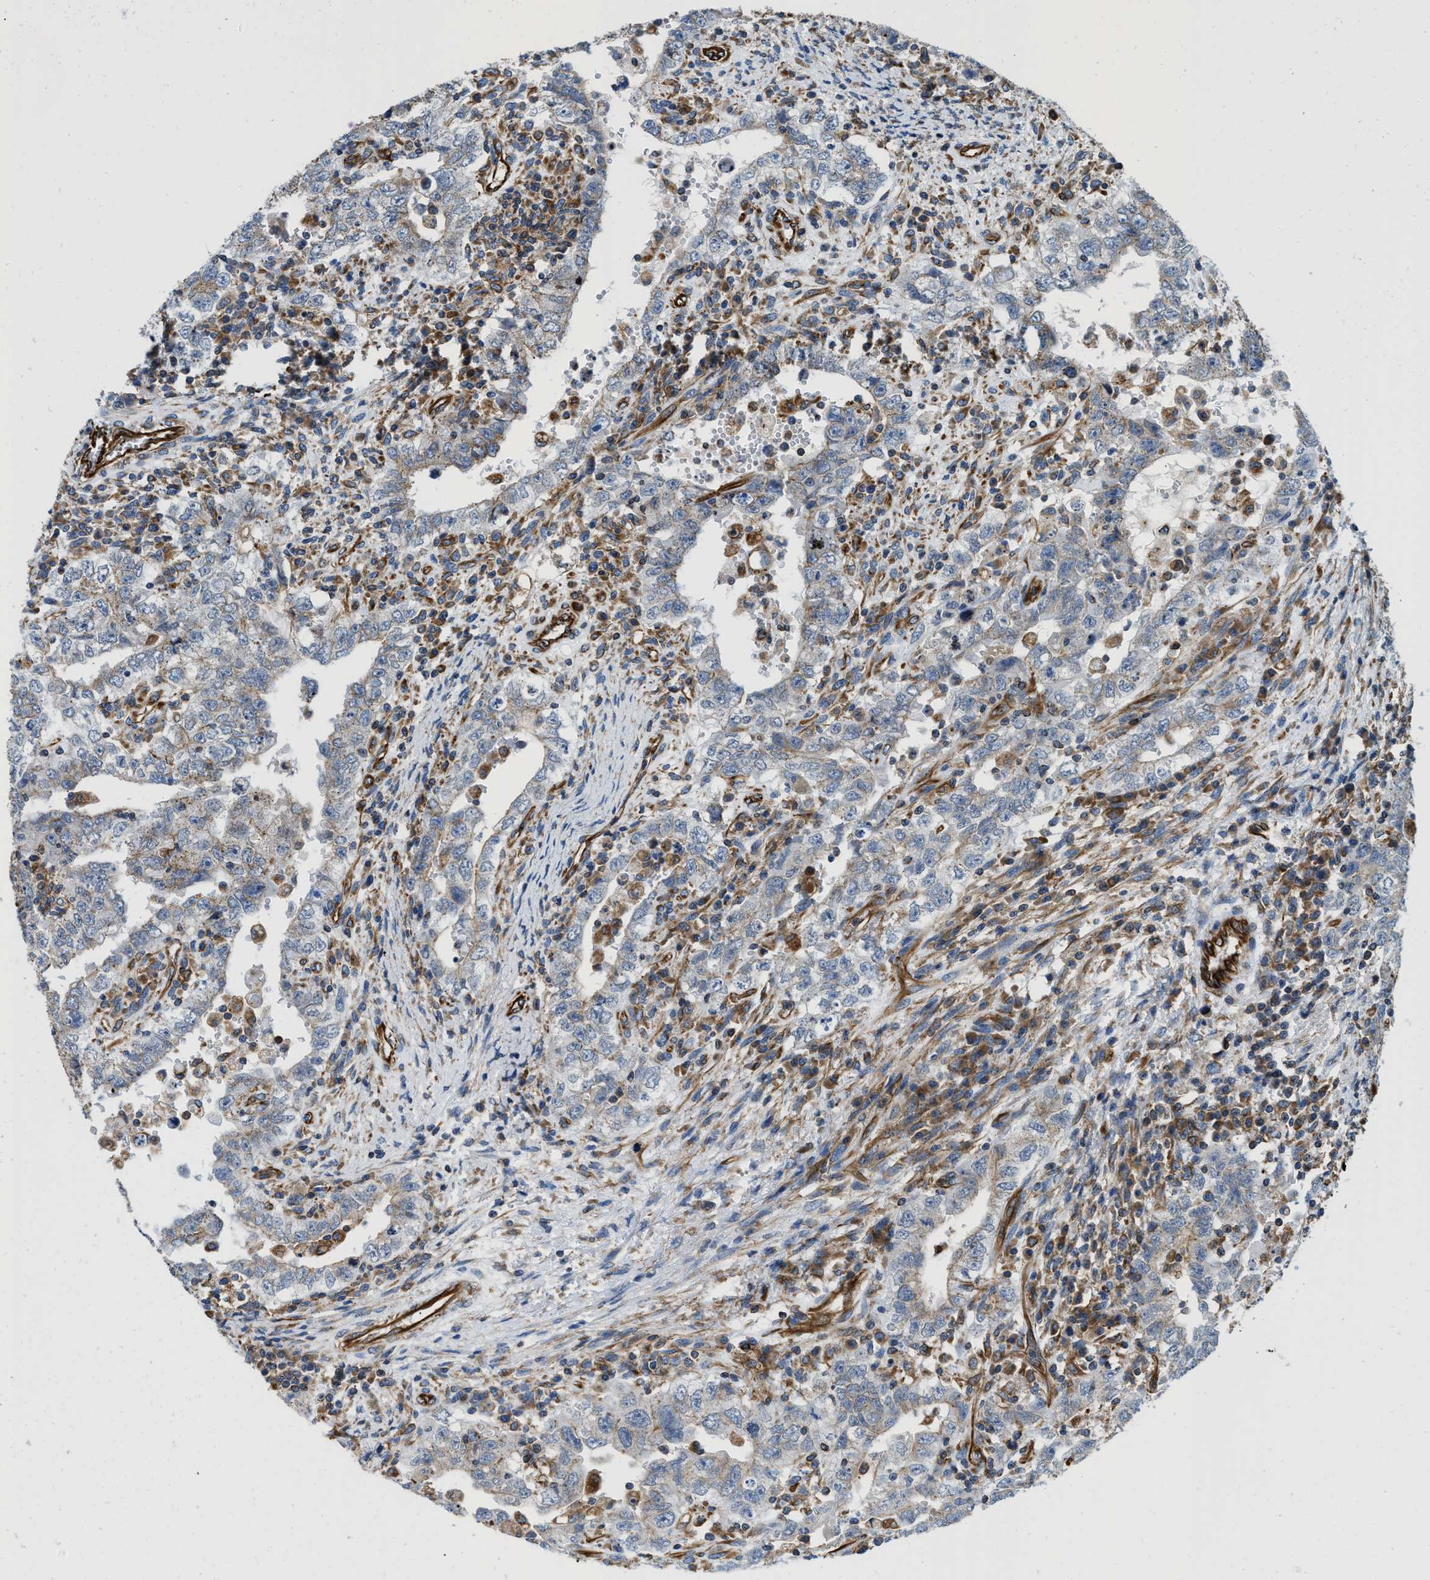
{"staining": {"intensity": "negative", "quantity": "none", "location": "none"}, "tissue": "testis cancer", "cell_type": "Tumor cells", "image_type": "cancer", "snomed": [{"axis": "morphology", "description": "Carcinoma, Embryonal, NOS"}, {"axis": "topography", "description": "Testis"}], "caption": "Human embryonal carcinoma (testis) stained for a protein using IHC exhibits no expression in tumor cells.", "gene": "HSD17B12", "patient": {"sex": "male", "age": 26}}